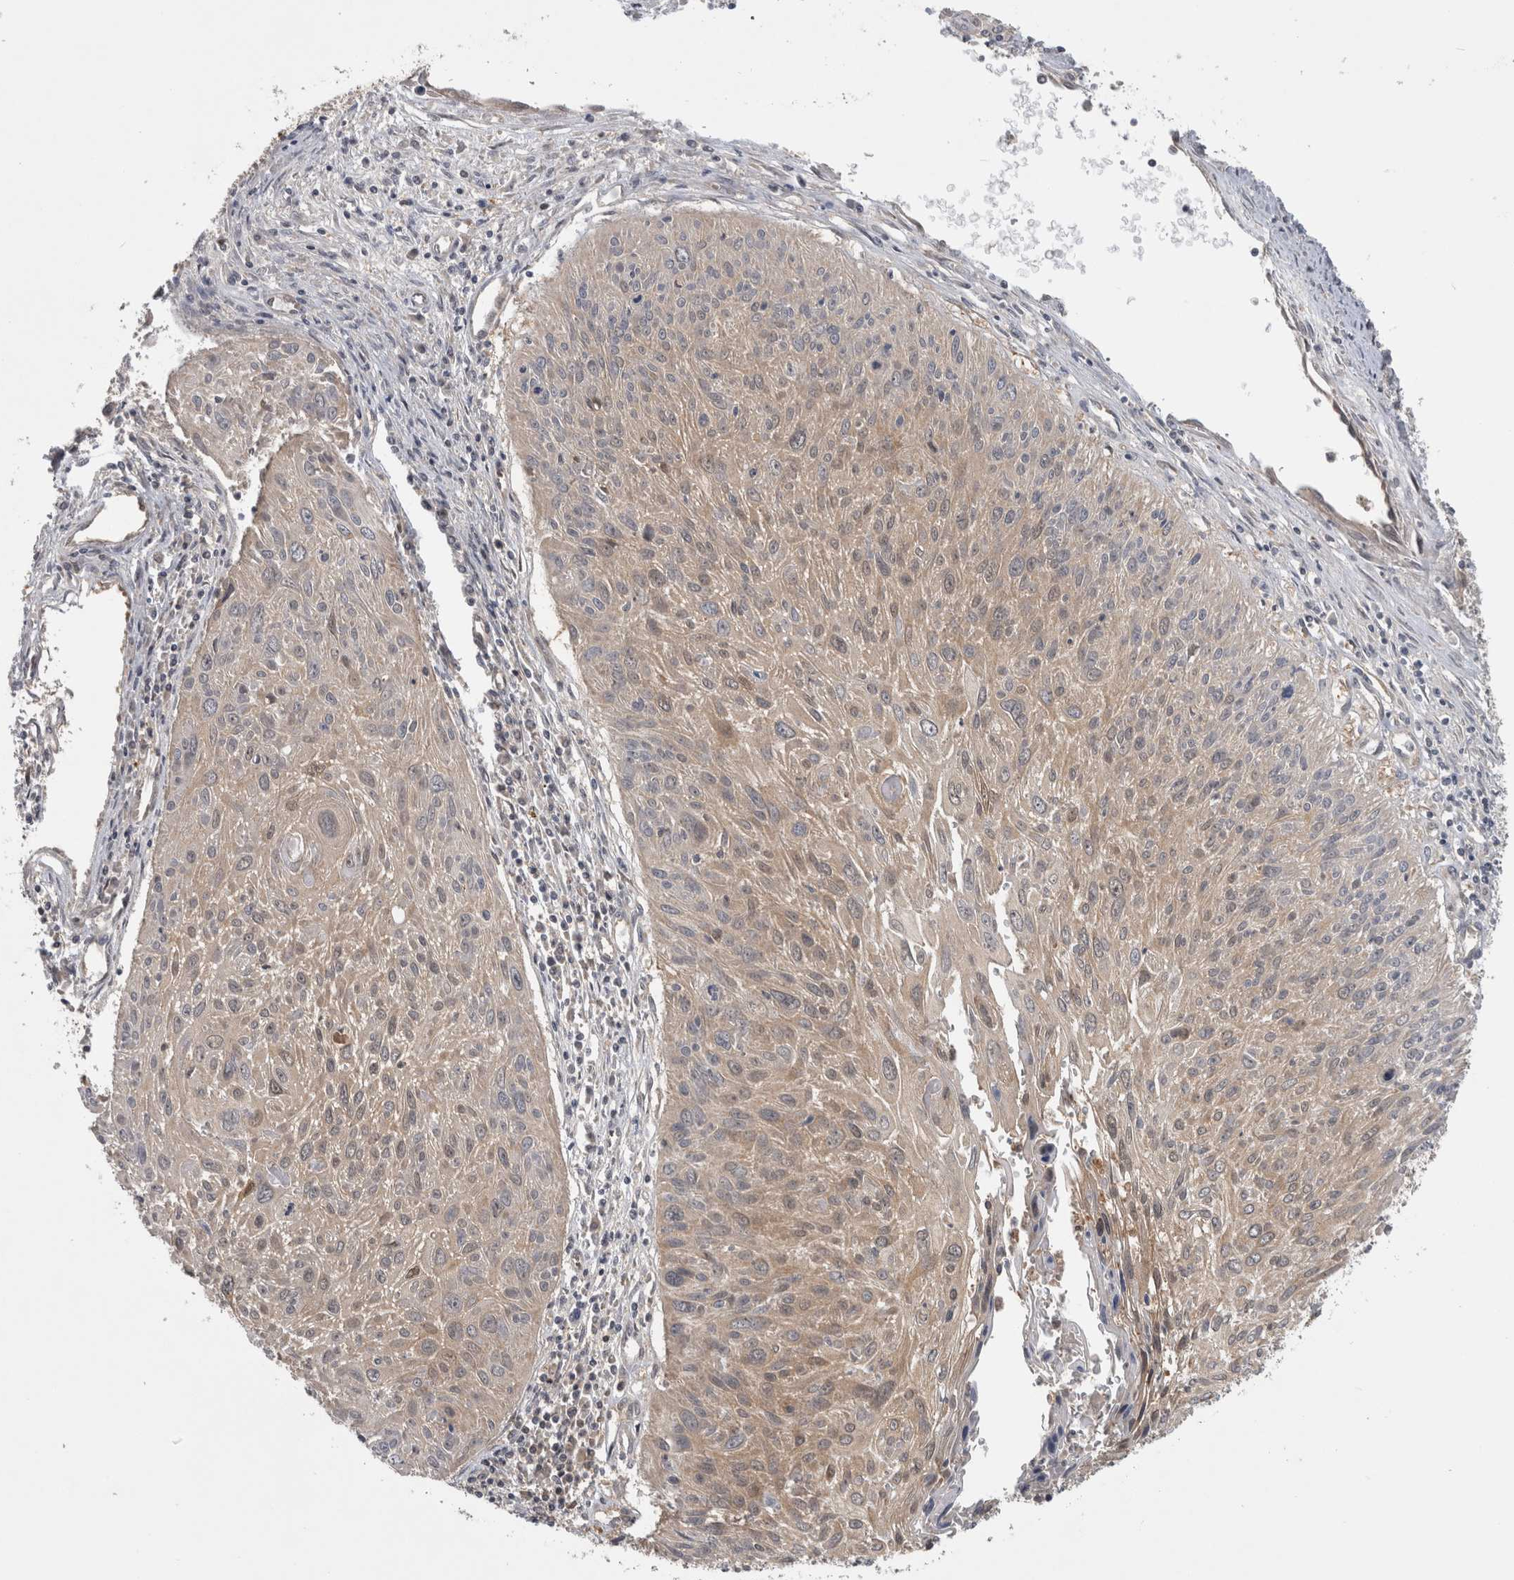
{"staining": {"intensity": "weak", "quantity": "25%-75%", "location": "cytoplasmic/membranous"}, "tissue": "cervical cancer", "cell_type": "Tumor cells", "image_type": "cancer", "snomed": [{"axis": "morphology", "description": "Squamous cell carcinoma, NOS"}, {"axis": "topography", "description": "Cervix"}], "caption": "The immunohistochemical stain highlights weak cytoplasmic/membranous staining in tumor cells of cervical squamous cell carcinoma tissue.", "gene": "ASTN2", "patient": {"sex": "female", "age": 51}}